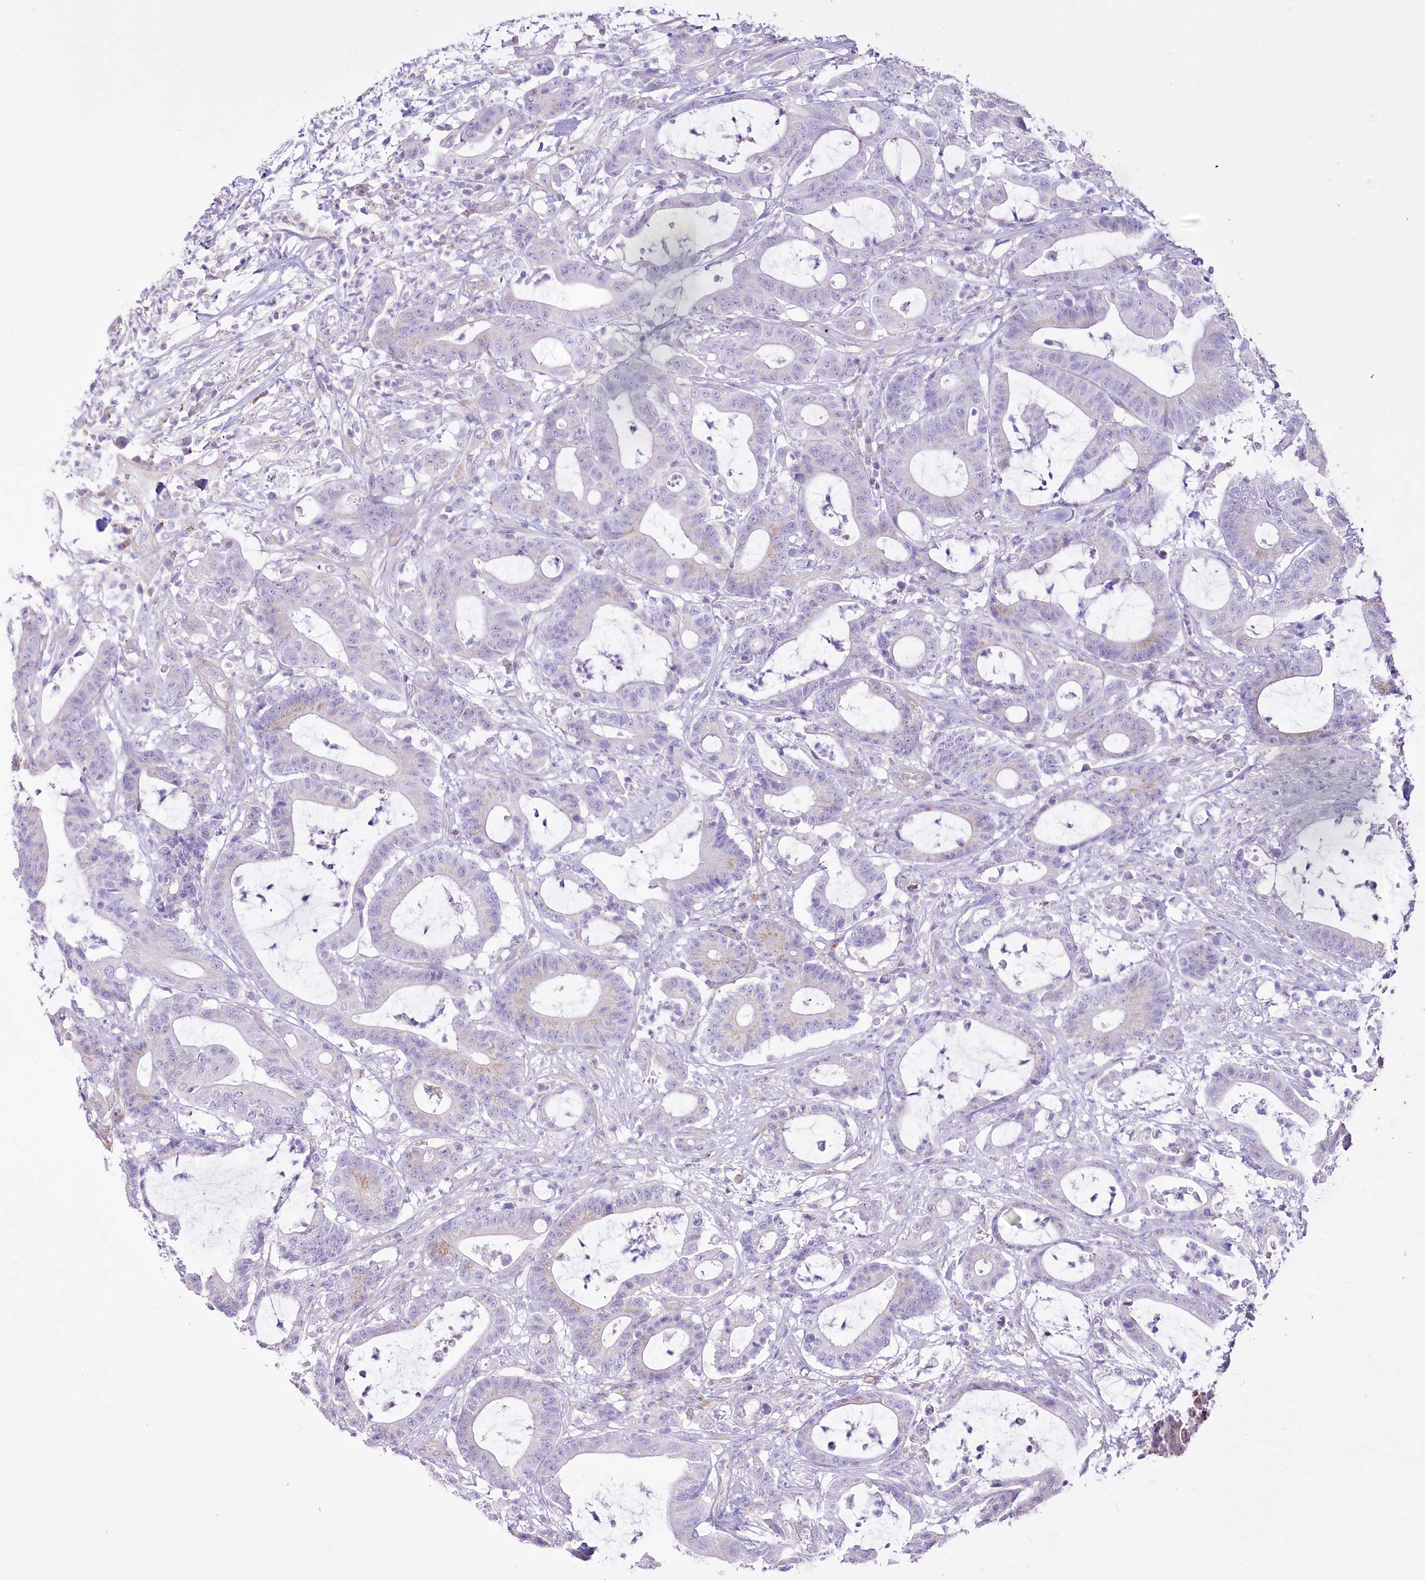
{"staining": {"intensity": "negative", "quantity": "none", "location": "none"}, "tissue": "colorectal cancer", "cell_type": "Tumor cells", "image_type": "cancer", "snomed": [{"axis": "morphology", "description": "Adenocarcinoma, NOS"}, {"axis": "topography", "description": "Colon"}], "caption": "Colorectal adenocarcinoma stained for a protein using immunohistochemistry (IHC) displays no positivity tumor cells.", "gene": "FAM216A", "patient": {"sex": "female", "age": 84}}